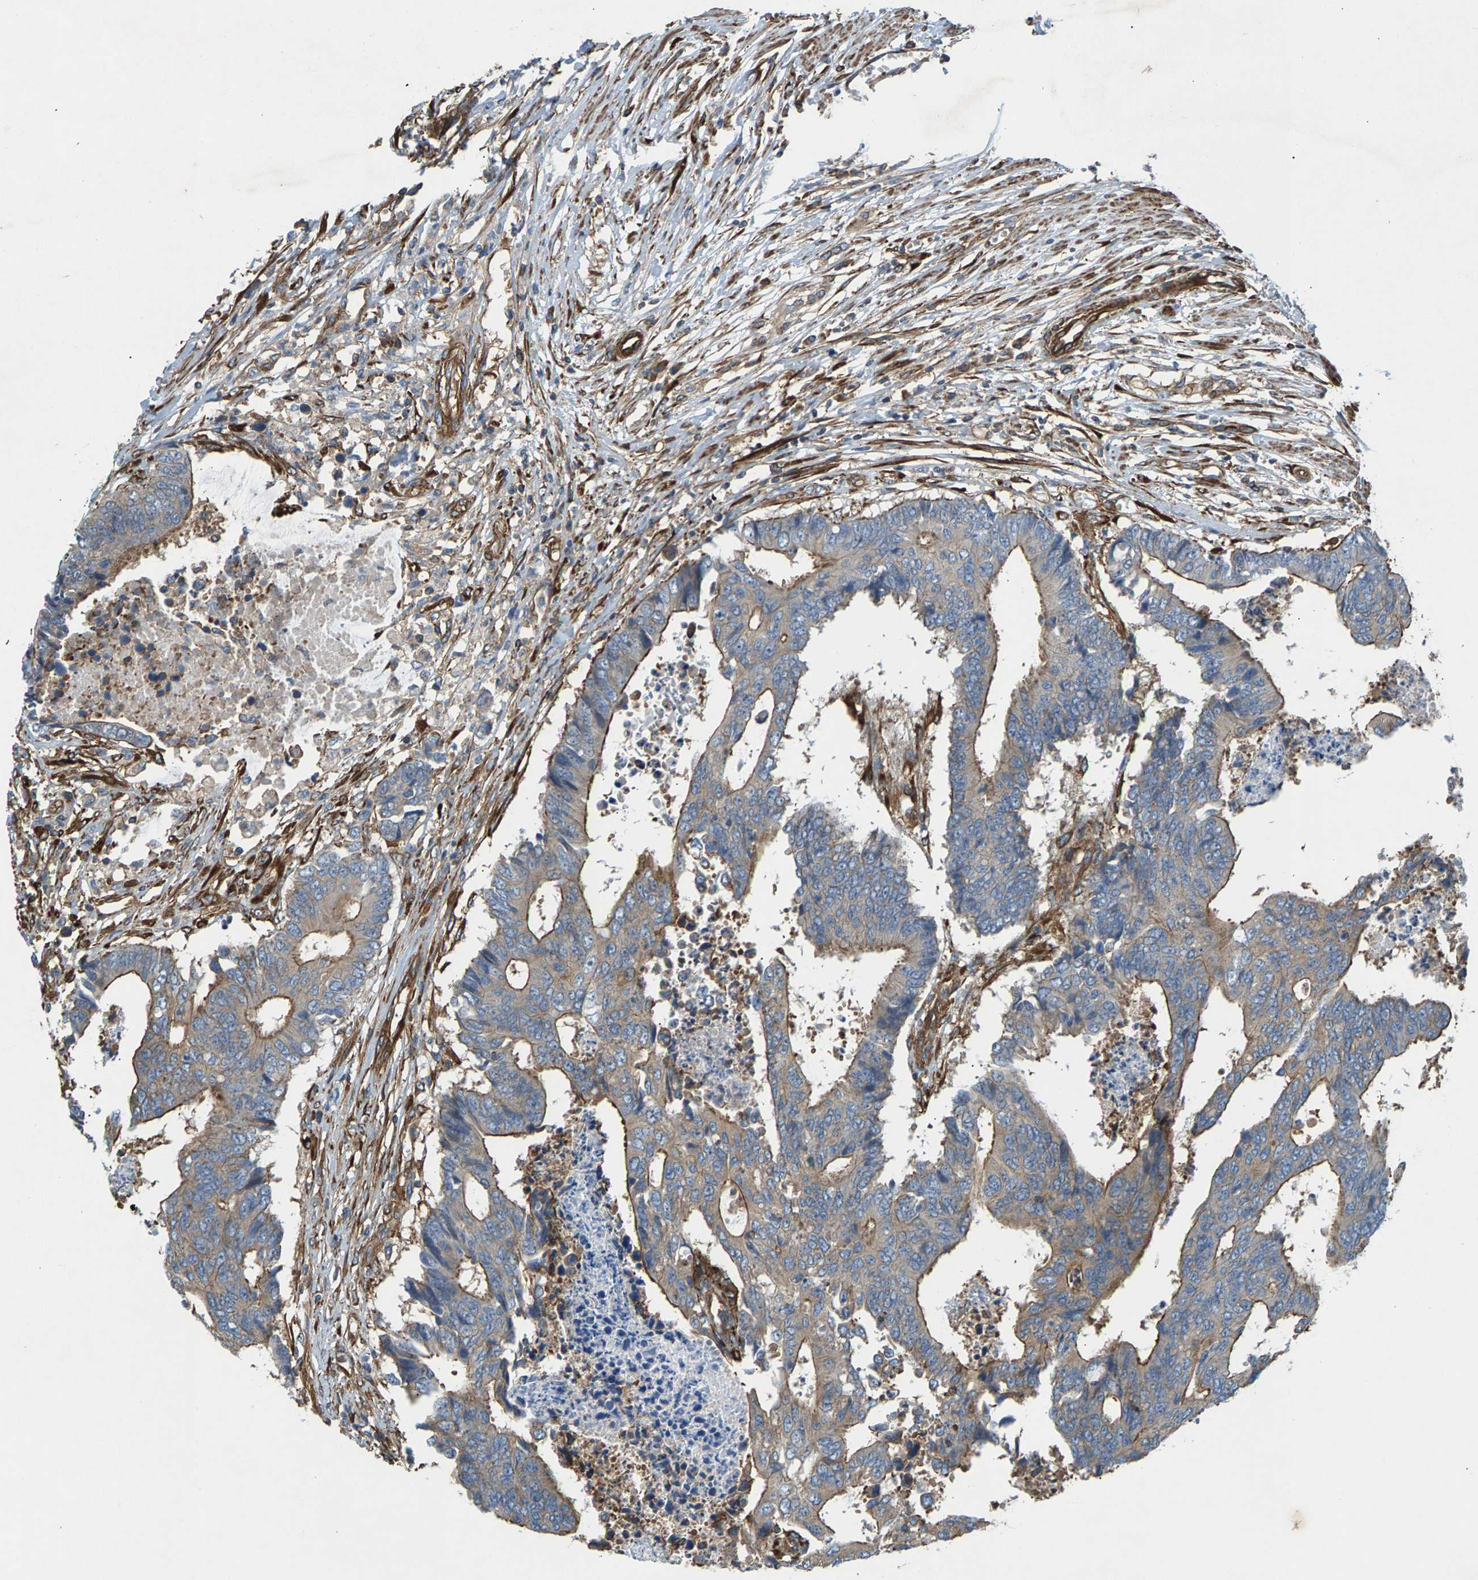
{"staining": {"intensity": "weak", "quantity": "25%-75%", "location": "cytoplasmic/membranous"}, "tissue": "colorectal cancer", "cell_type": "Tumor cells", "image_type": "cancer", "snomed": [{"axis": "morphology", "description": "Adenocarcinoma, NOS"}, {"axis": "topography", "description": "Rectum"}], "caption": "Immunohistochemical staining of colorectal adenocarcinoma displays low levels of weak cytoplasmic/membranous staining in approximately 25%-75% of tumor cells. The protein is shown in brown color, while the nuclei are stained blue.", "gene": "PDCL", "patient": {"sex": "male", "age": 84}}